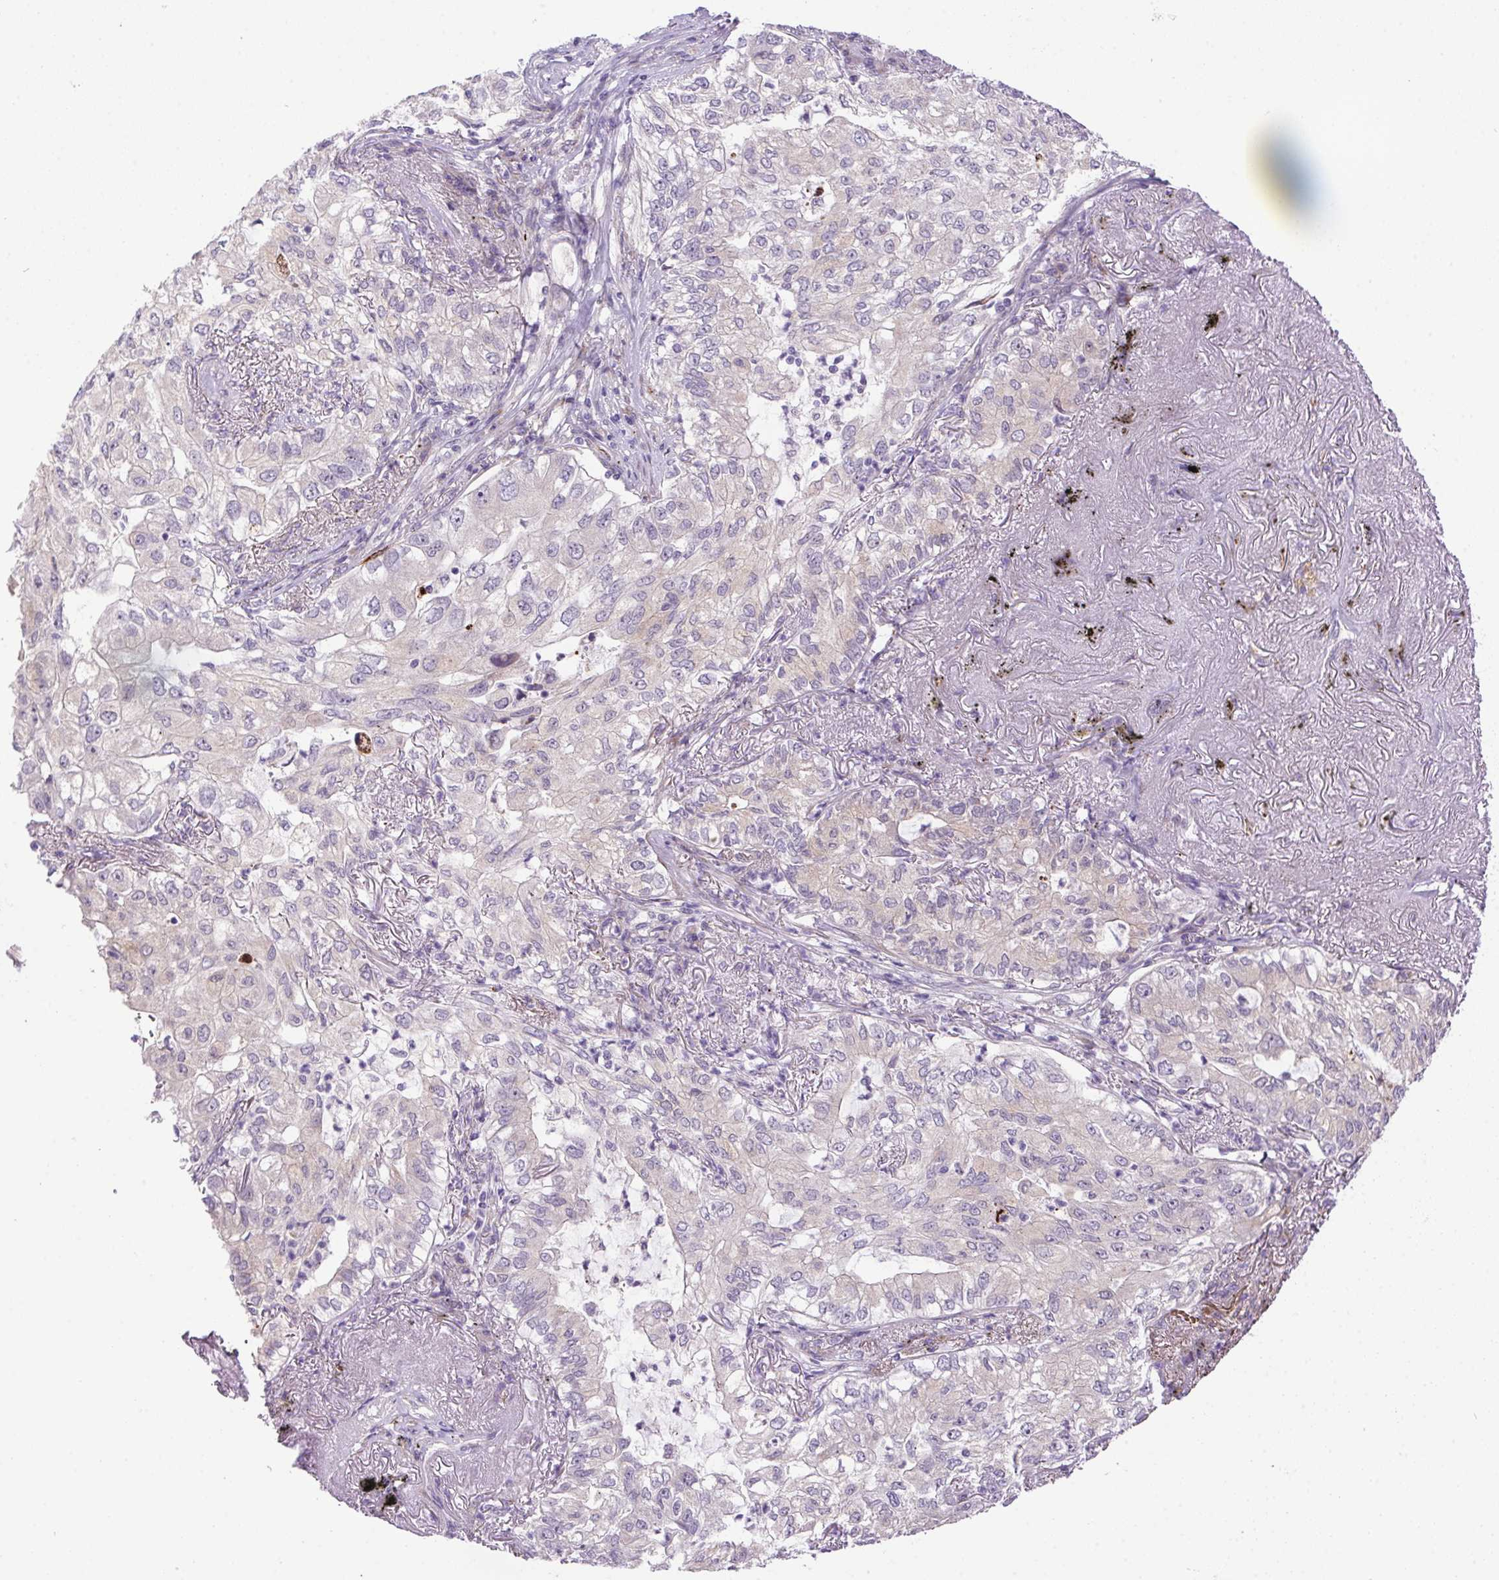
{"staining": {"intensity": "negative", "quantity": "none", "location": "none"}, "tissue": "lung cancer", "cell_type": "Tumor cells", "image_type": "cancer", "snomed": [{"axis": "morphology", "description": "Adenocarcinoma, NOS"}, {"axis": "topography", "description": "Lung"}], "caption": "This is an IHC micrograph of human lung cancer. There is no positivity in tumor cells.", "gene": "LRRTM1", "patient": {"sex": "female", "age": 73}}